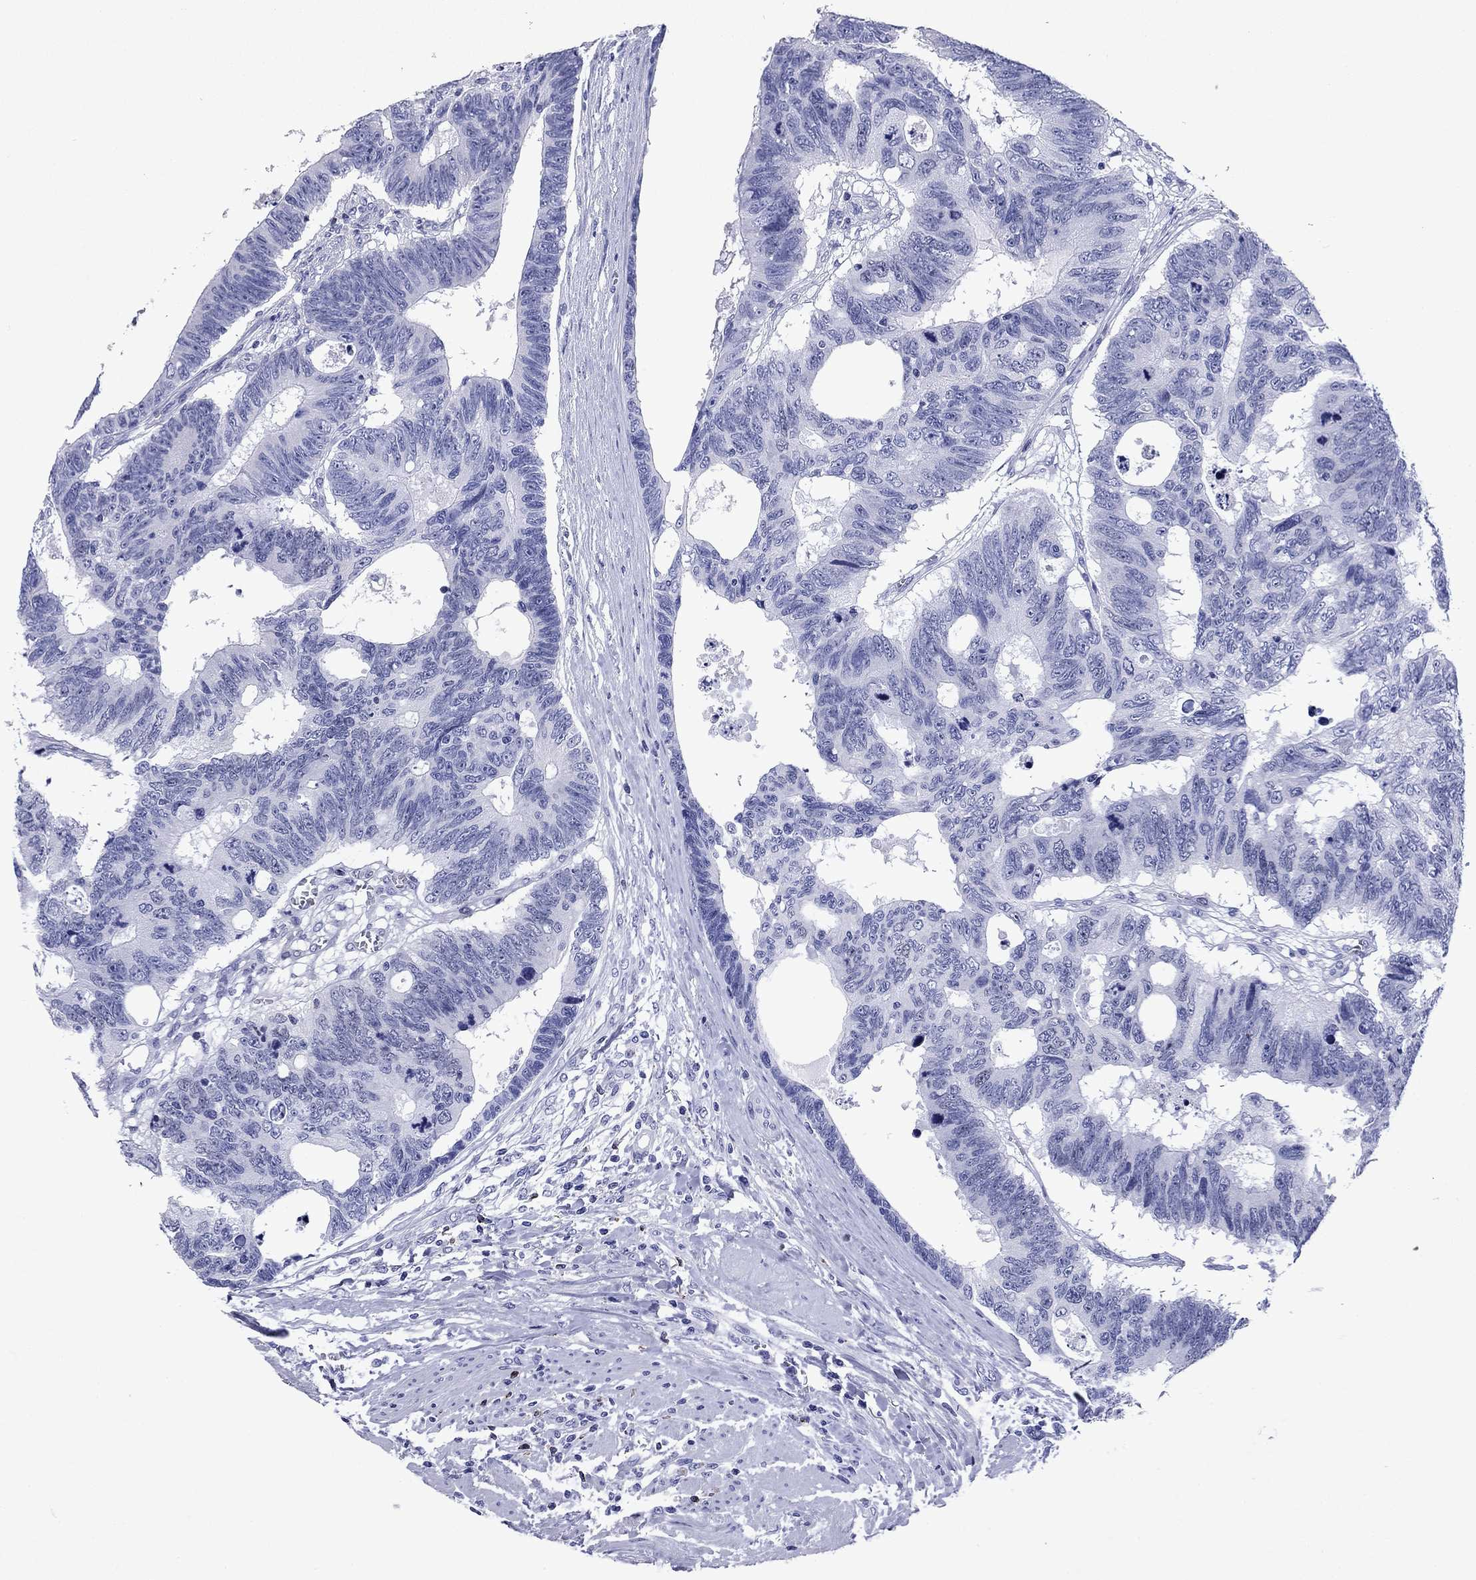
{"staining": {"intensity": "negative", "quantity": "none", "location": "none"}, "tissue": "colorectal cancer", "cell_type": "Tumor cells", "image_type": "cancer", "snomed": [{"axis": "morphology", "description": "Adenocarcinoma, NOS"}, {"axis": "topography", "description": "Colon"}], "caption": "The photomicrograph reveals no staining of tumor cells in colorectal cancer (adenocarcinoma). The staining was performed using DAB (3,3'-diaminobenzidine) to visualize the protein expression in brown, while the nuclei were stained in blue with hematoxylin (Magnification: 20x).", "gene": "GZMK", "patient": {"sex": "female", "age": 77}}